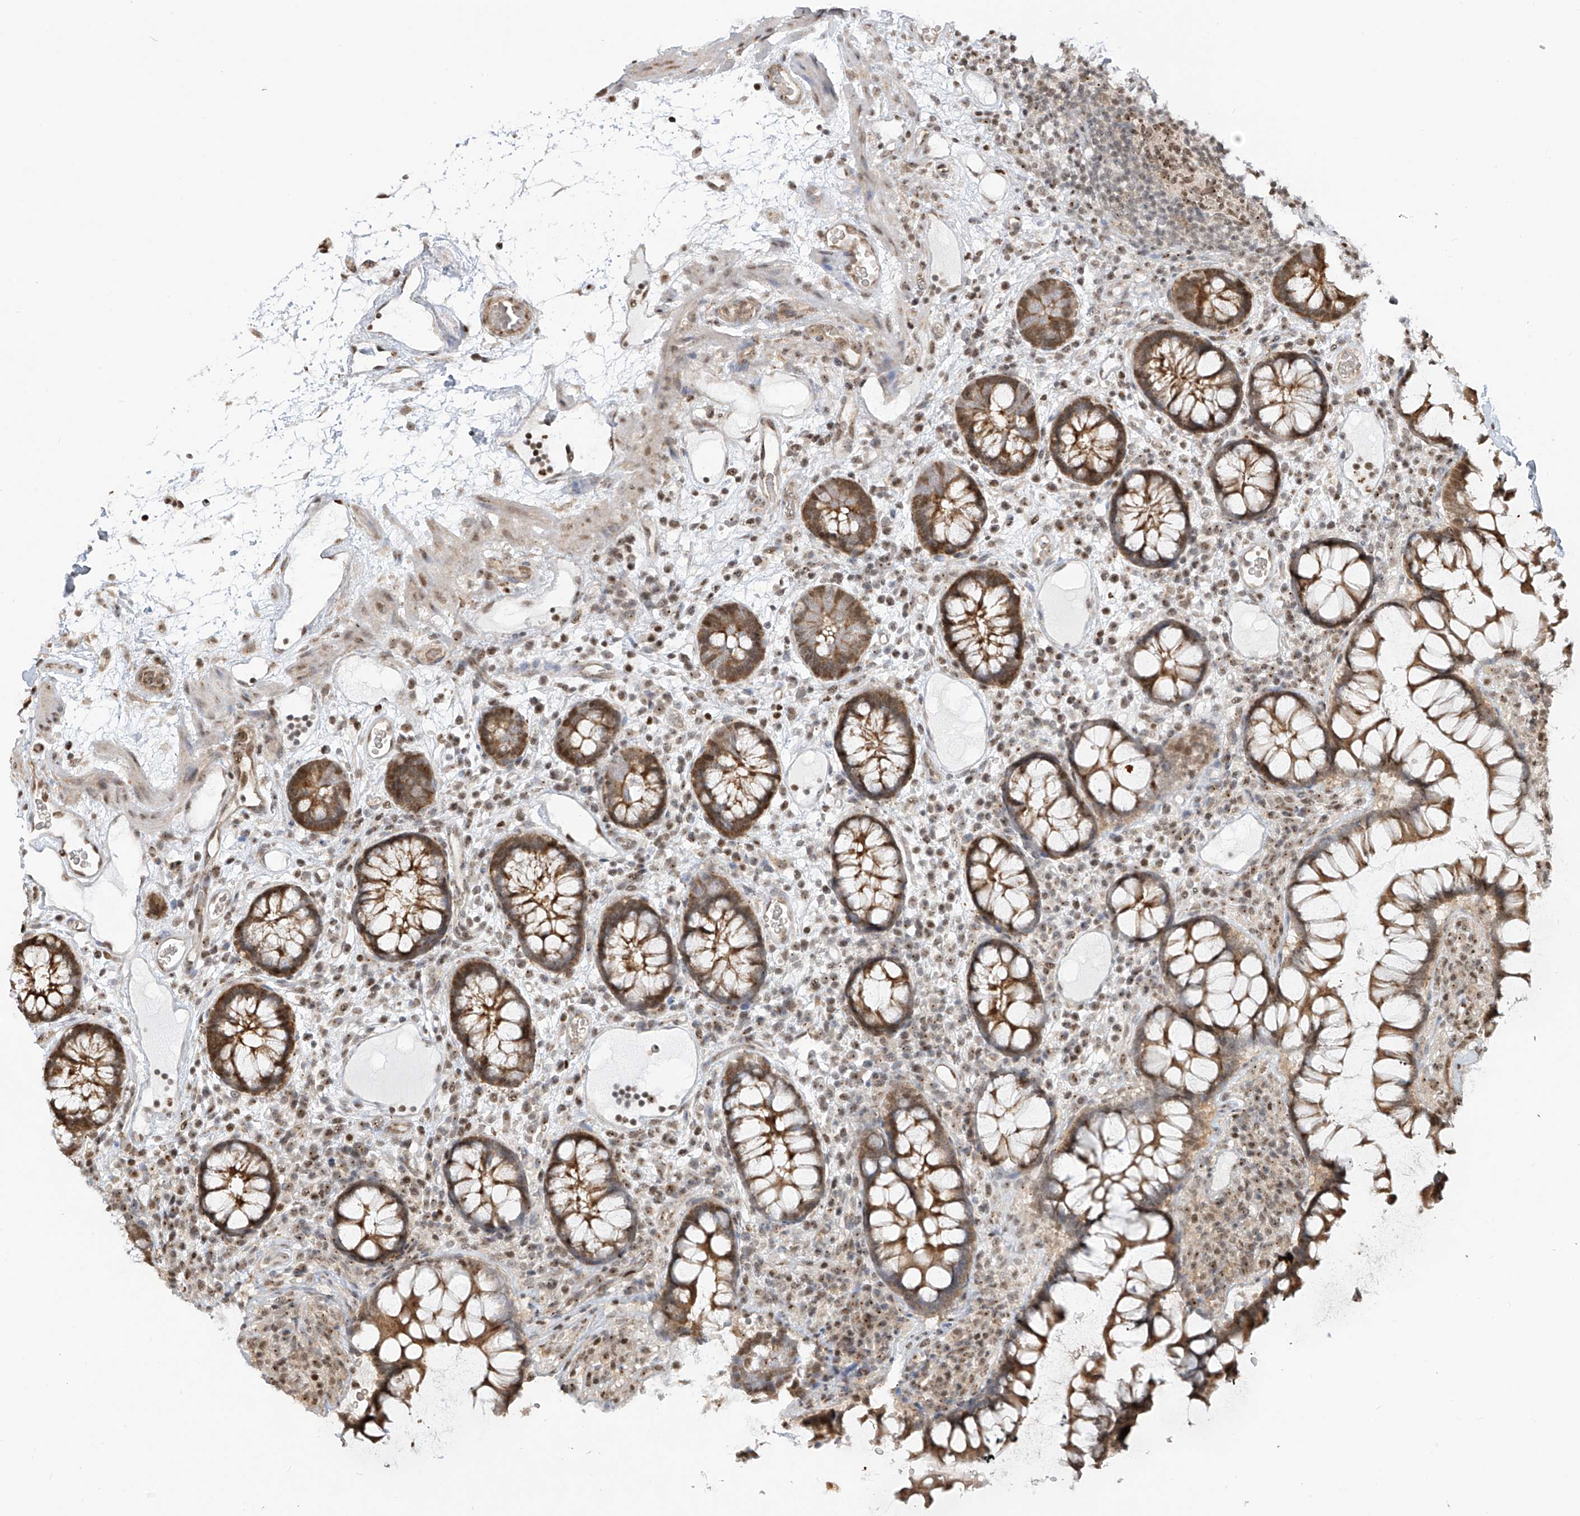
{"staining": {"intensity": "weak", "quantity": "25%-75%", "location": "cytoplasmic/membranous"}, "tissue": "colon", "cell_type": "Endothelial cells", "image_type": "normal", "snomed": [{"axis": "morphology", "description": "Normal tissue, NOS"}, {"axis": "topography", "description": "Colon"}], "caption": "Approximately 25%-75% of endothelial cells in normal human colon show weak cytoplasmic/membranous protein expression as visualized by brown immunohistochemical staining.", "gene": "VMP1", "patient": {"sex": "female", "age": 79}}